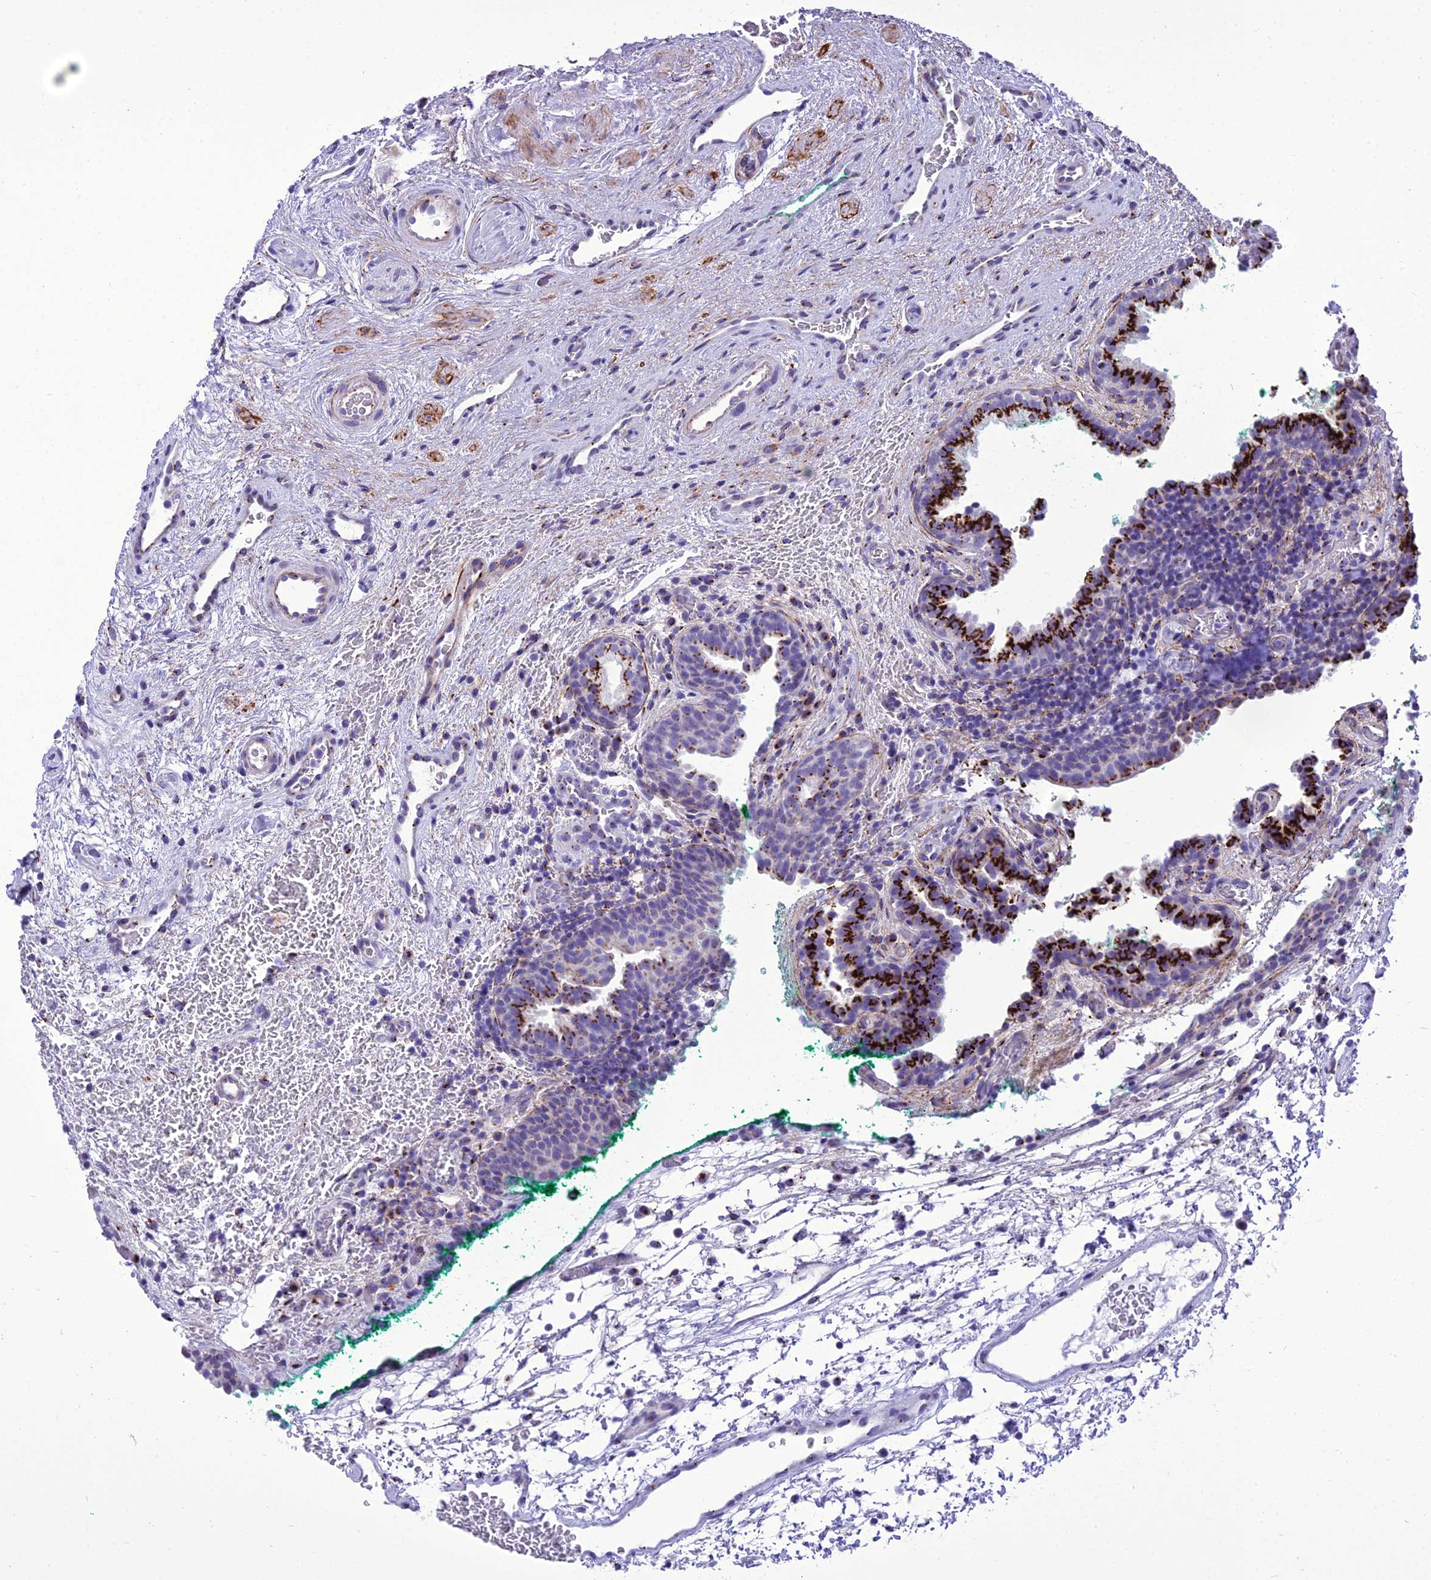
{"staining": {"intensity": "strong", "quantity": ">75%", "location": "cytoplasmic/membranous"}, "tissue": "prostate cancer", "cell_type": "Tumor cells", "image_type": "cancer", "snomed": [{"axis": "morphology", "description": "Adenocarcinoma, High grade"}, {"axis": "topography", "description": "Prostate"}], "caption": "High-magnification brightfield microscopy of prostate cancer (high-grade adenocarcinoma) stained with DAB (brown) and counterstained with hematoxylin (blue). tumor cells exhibit strong cytoplasmic/membranous staining is present in about>75% of cells.", "gene": "GOLM2", "patient": {"sex": "male", "age": 56}}